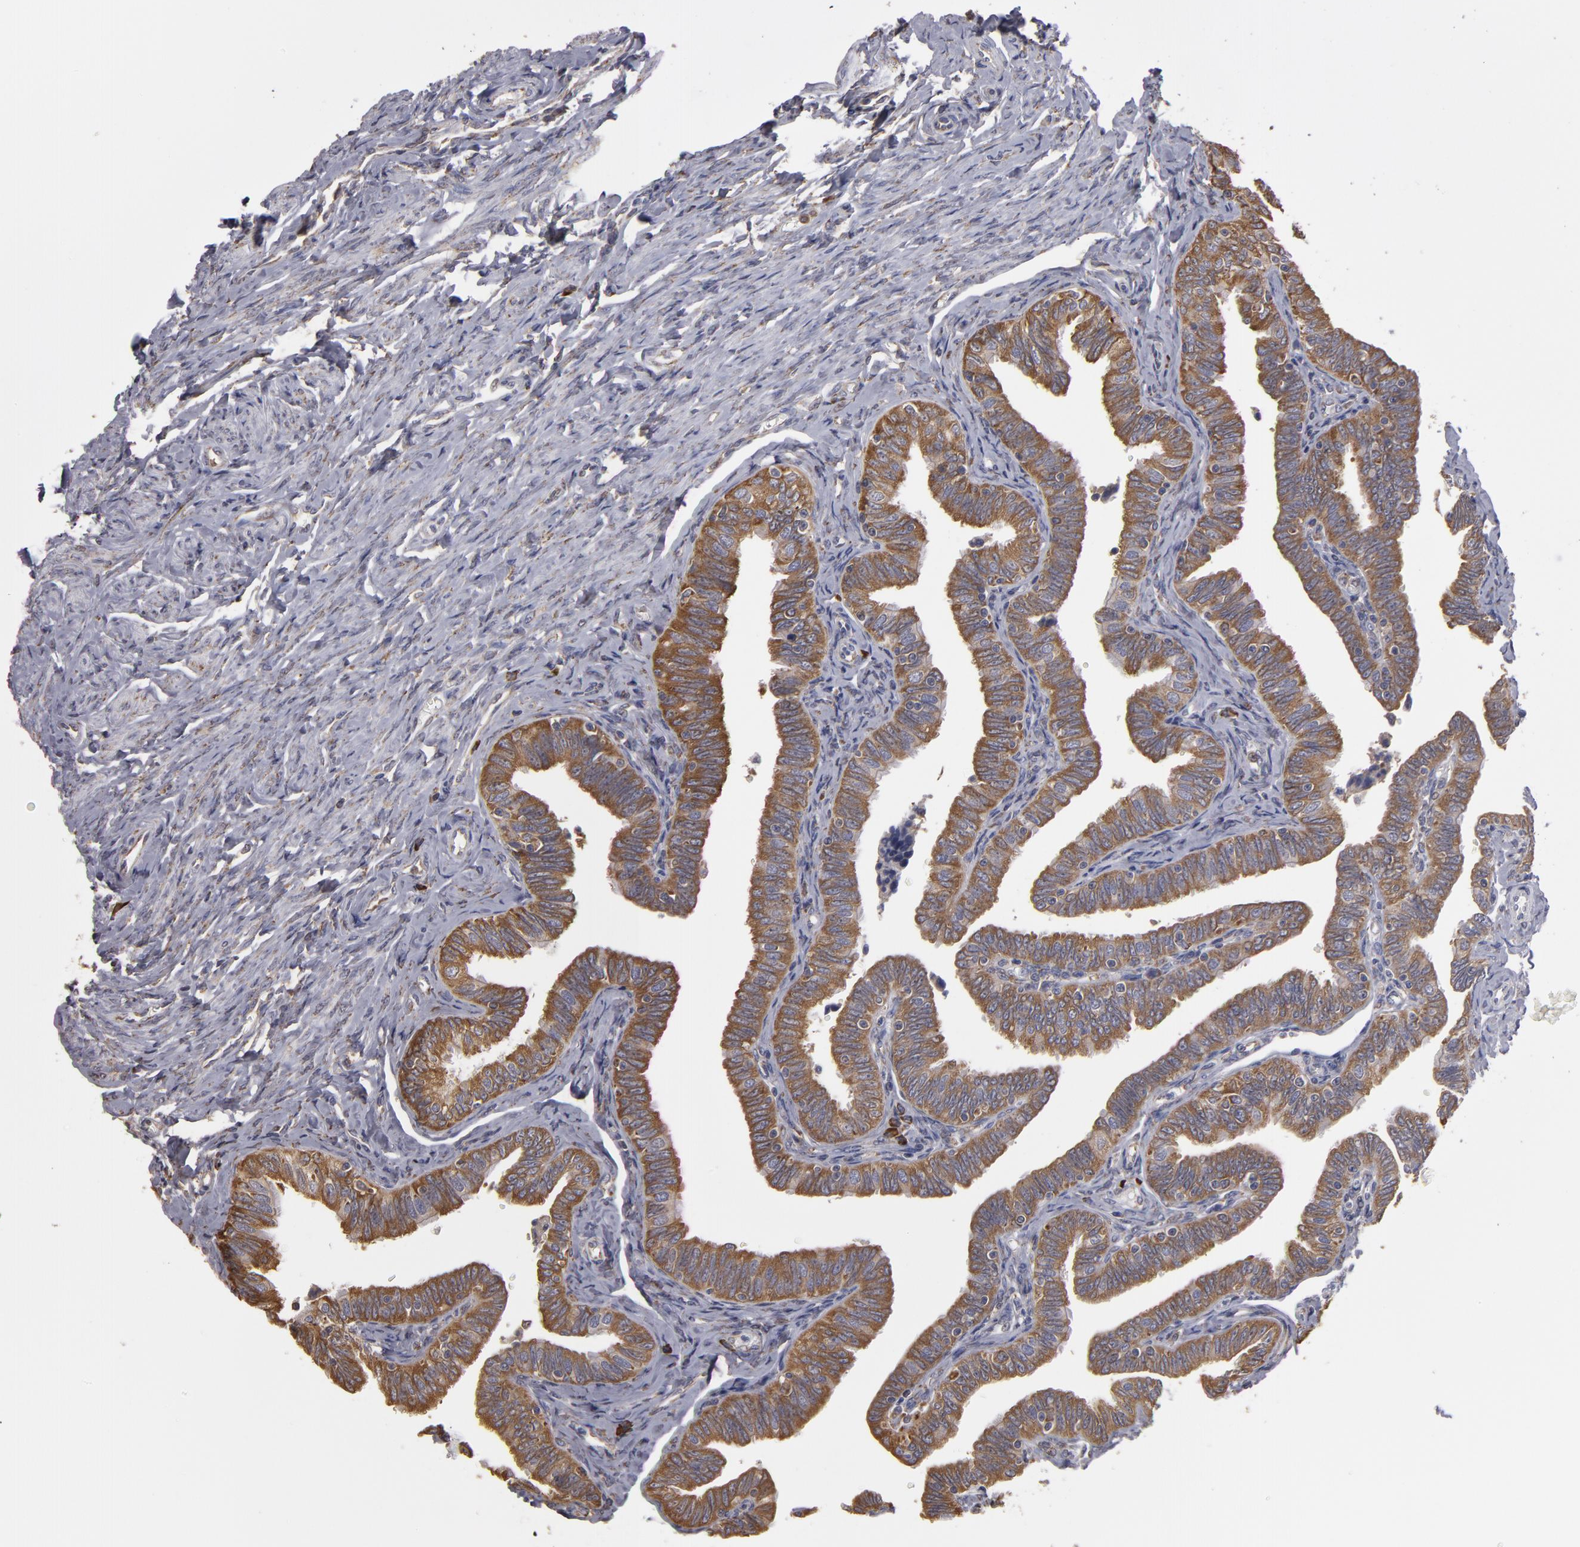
{"staining": {"intensity": "moderate", "quantity": ">75%", "location": "cytoplasmic/membranous"}, "tissue": "fallopian tube", "cell_type": "Glandular cells", "image_type": "normal", "snomed": [{"axis": "morphology", "description": "Normal tissue, NOS"}, {"axis": "topography", "description": "Fallopian tube"}, {"axis": "topography", "description": "Ovary"}], "caption": "IHC of unremarkable fallopian tube displays medium levels of moderate cytoplasmic/membranous positivity in approximately >75% of glandular cells.", "gene": "SND1", "patient": {"sex": "female", "age": 69}}